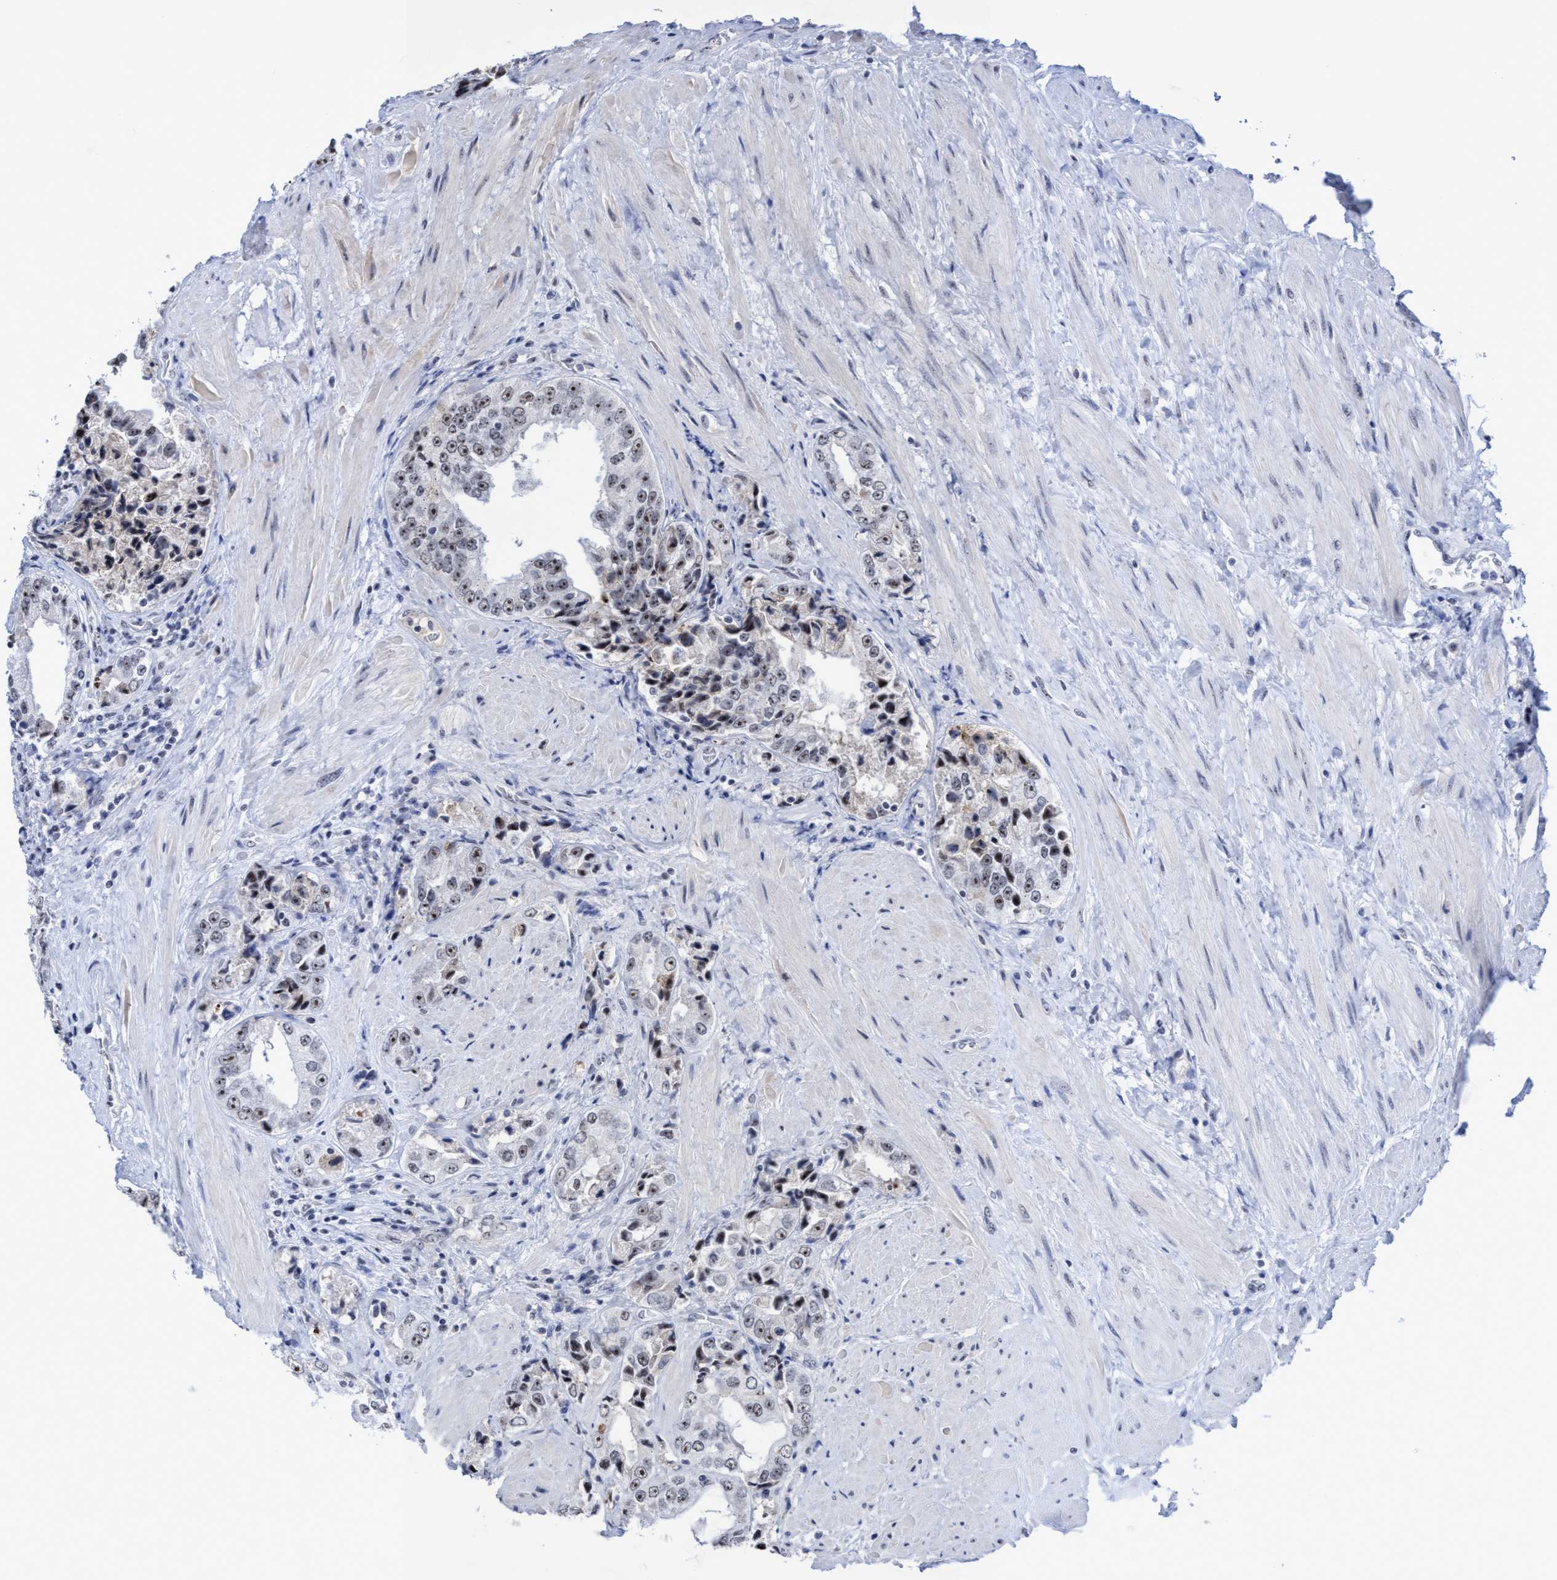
{"staining": {"intensity": "moderate", "quantity": "25%-75%", "location": "nuclear"}, "tissue": "prostate cancer", "cell_type": "Tumor cells", "image_type": "cancer", "snomed": [{"axis": "morphology", "description": "Adenocarcinoma, High grade"}, {"axis": "topography", "description": "Prostate"}], "caption": "Immunohistochemical staining of human prostate cancer exhibits medium levels of moderate nuclear protein expression in about 25%-75% of tumor cells.", "gene": "EFCAB10", "patient": {"sex": "male", "age": 61}}